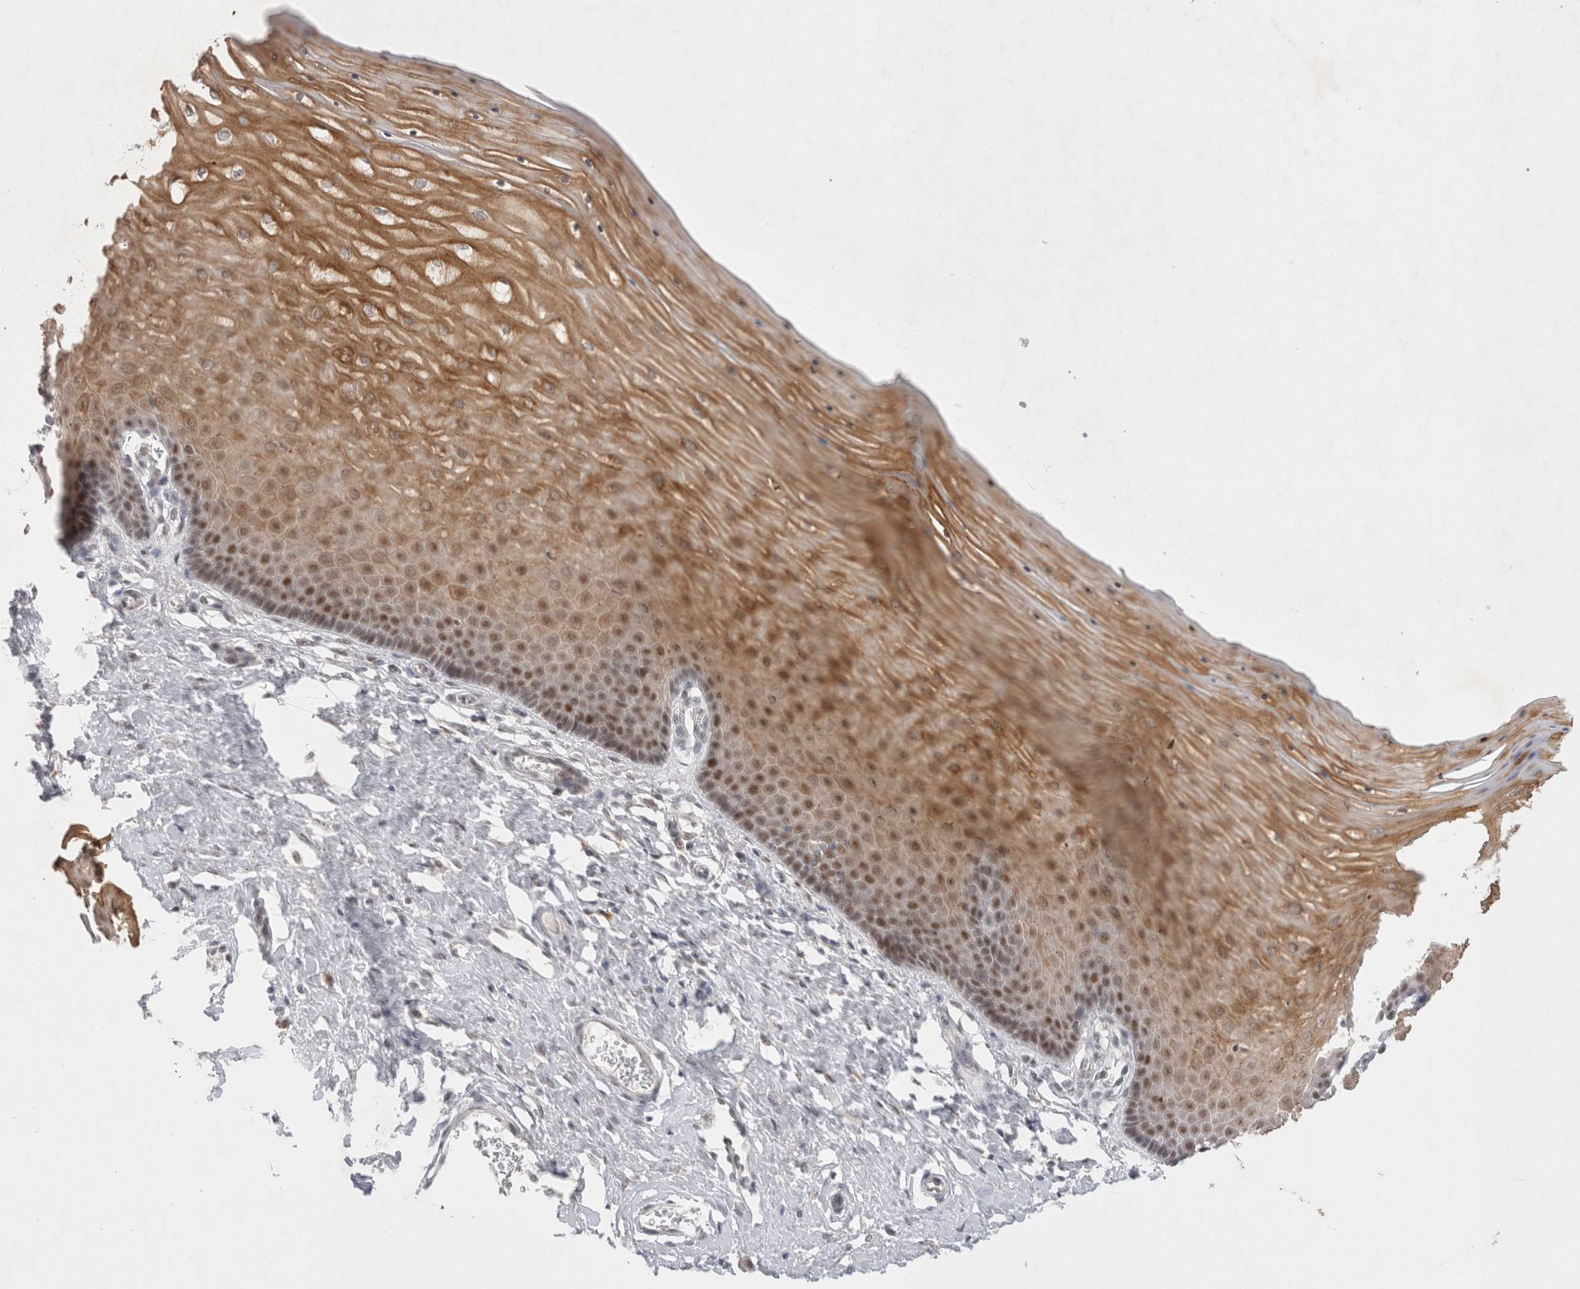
{"staining": {"intensity": "moderate", "quantity": "25%-75%", "location": "nuclear"}, "tissue": "cervix", "cell_type": "Glandular cells", "image_type": "normal", "snomed": [{"axis": "morphology", "description": "Normal tissue, NOS"}, {"axis": "topography", "description": "Cervix"}], "caption": "IHC staining of benign cervix, which shows medium levels of moderate nuclear positivity in approximately 25%-75% of glandular cells indicating moderate nuclear protein staining. The staining was performed using DAB (3,3'-diaminobenzidine) (brown) for protein detection and nuclei were counterstained in hematoxylin (blue).", "gene": "RECQL4", "patient": {"sex": "female", "age": 55}}